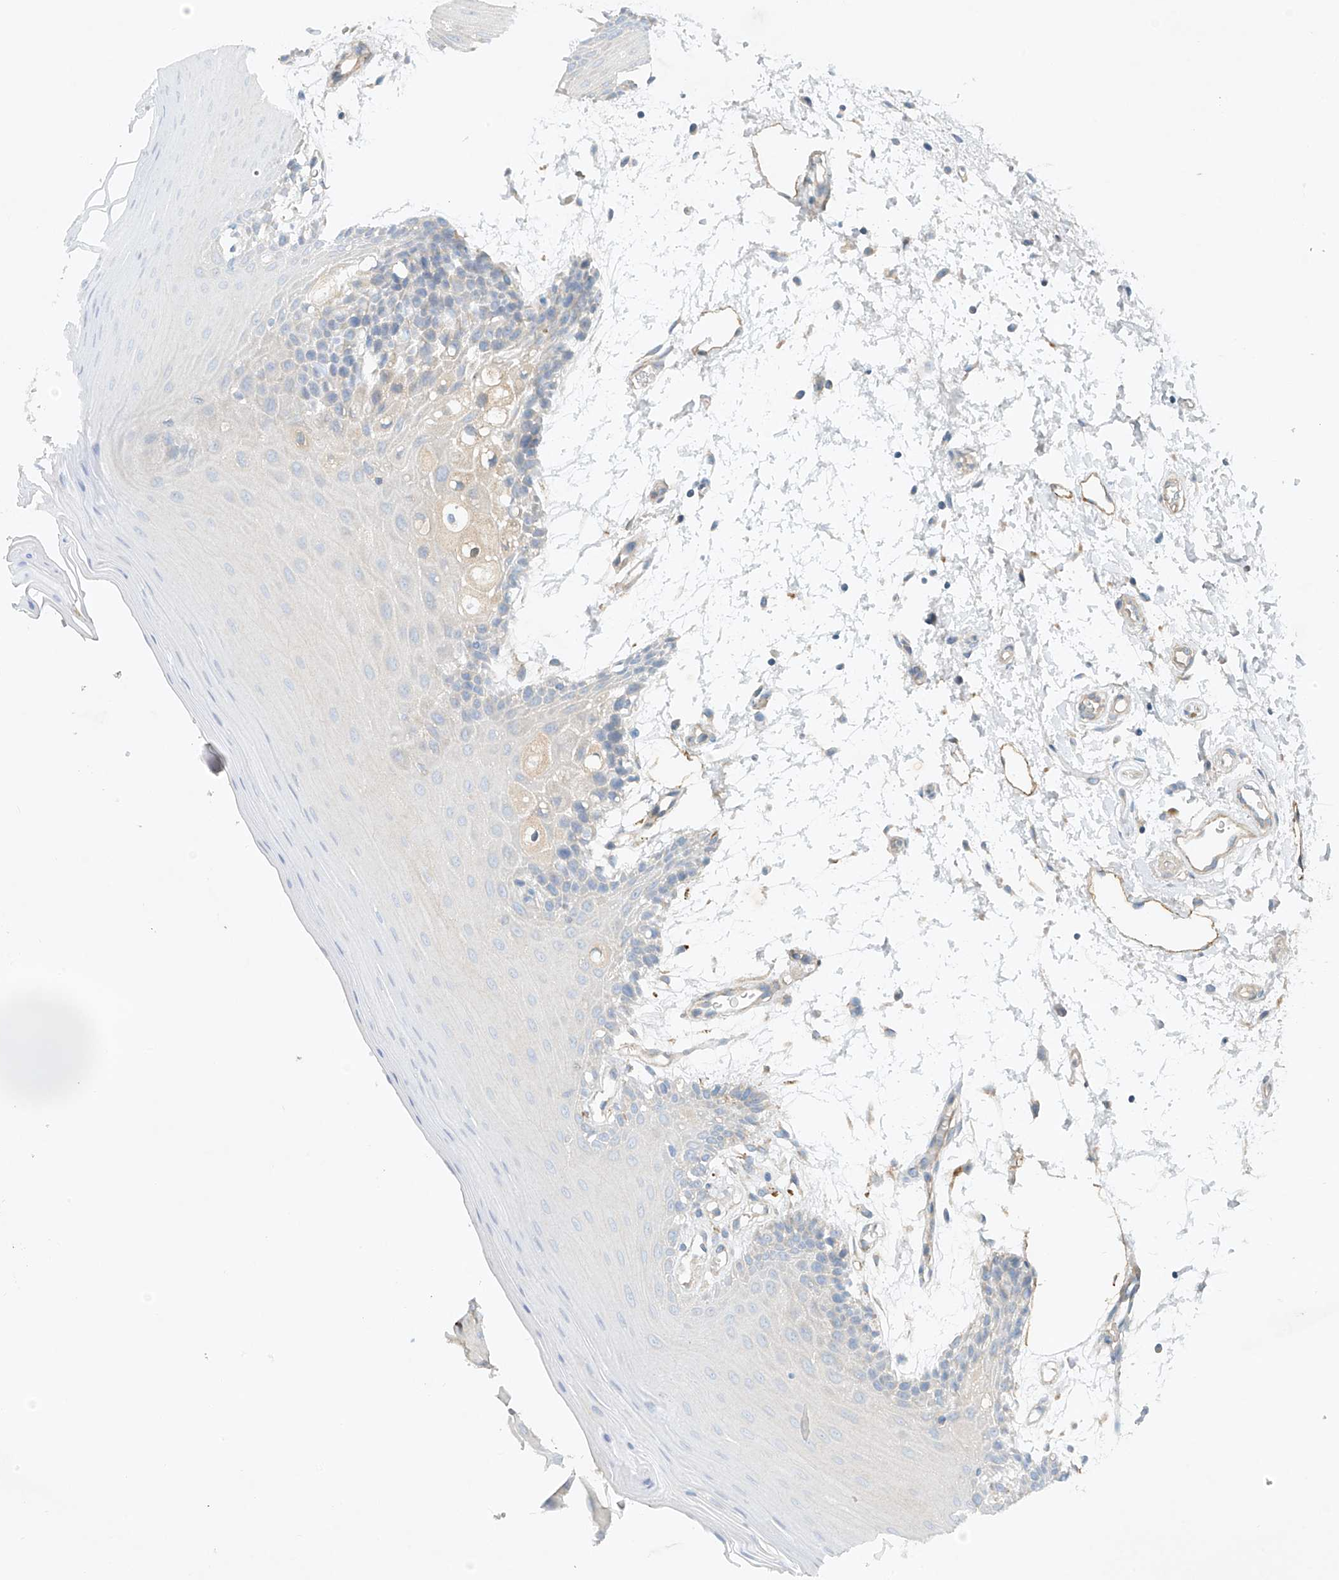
{"staining": {"intensity": "negative", "quantity": "none", "location": "none"}, "tissue": "oral mucosa", "cell_type": "Squamous epithelial cells", "image_type": "normal", "snomed": [{"axis": "morphology", "description": "Normal tissue, NOS"}, {"axis": "topography", "description": "Skeletal muscle"}, {"axis": "topography", "description": "Oral tissue"}, {"axis": "topography", "description": "Salivary gland"}, {"axis": "topography", "description": "Peripheral nerve tissue"}], "caption": "Immunohistochemistry histopathology image of normal oral mucosa stained for a protein (brown), which reveals no expression in squamous epithelial cells.", "gene": "ENSG00000266202", "patient": {"sex": "male", "age": 54}}